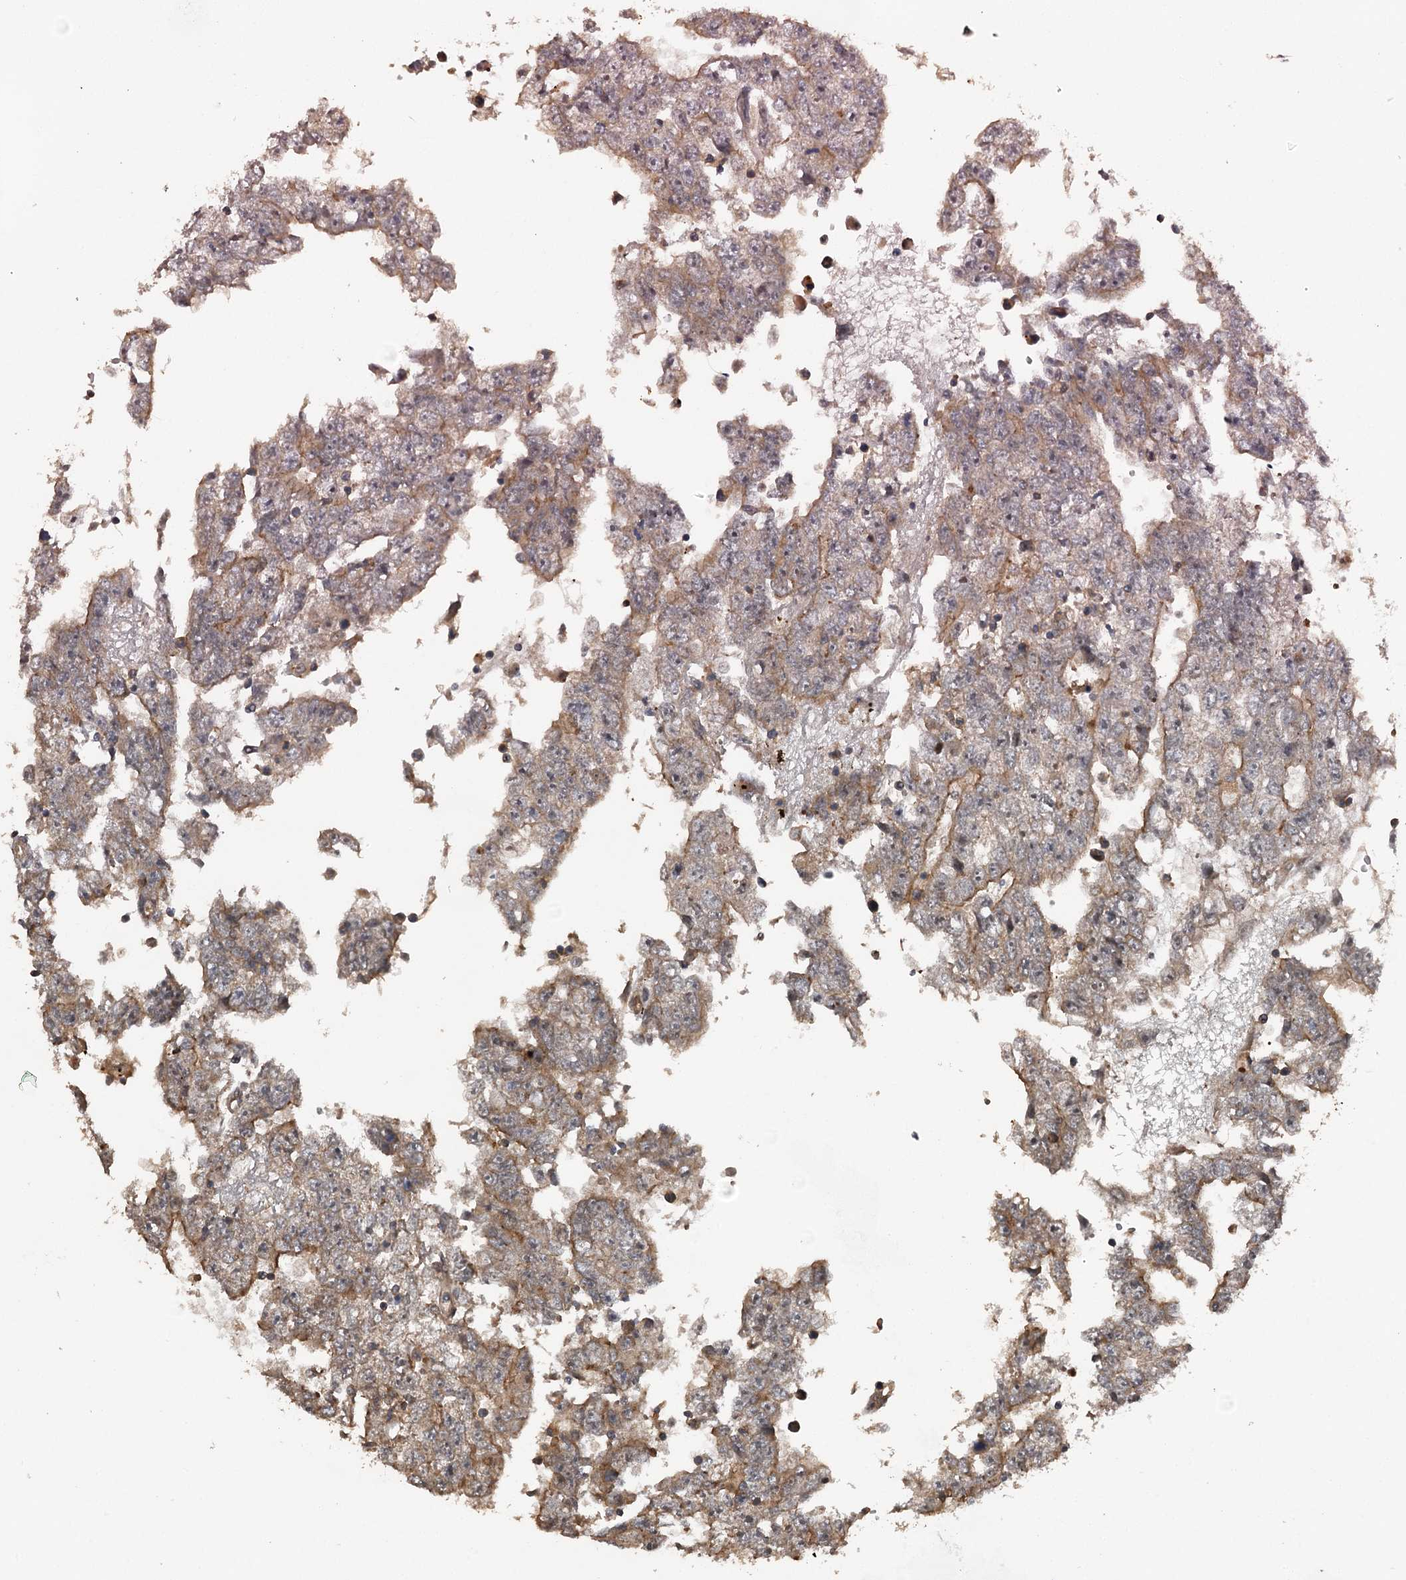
{"staining": {"intensity": "moderate", "quantity": ">75%", "location": "cytoplasmic/membranous"}, "tissue": "testis cancer", "cell_type": "Tumor cells", "image_type": "cancer", "snomed": [{"axis": "morphology", "description": "Carcinoma, Embryonal, NOS"}, {"axis": "topography", "description": "Testis"}], "caption": "This image reveals testis embryonal carcinoma stained with immunohistochemistry (IHC) to label a protein in brown. The cytoplasmic/membranous of tumor cells show moderate positivity for the protein. Nuclei are counter-stained blue.", "gene": "RAB21", "patient": {"sex": "male", "age": 25}}